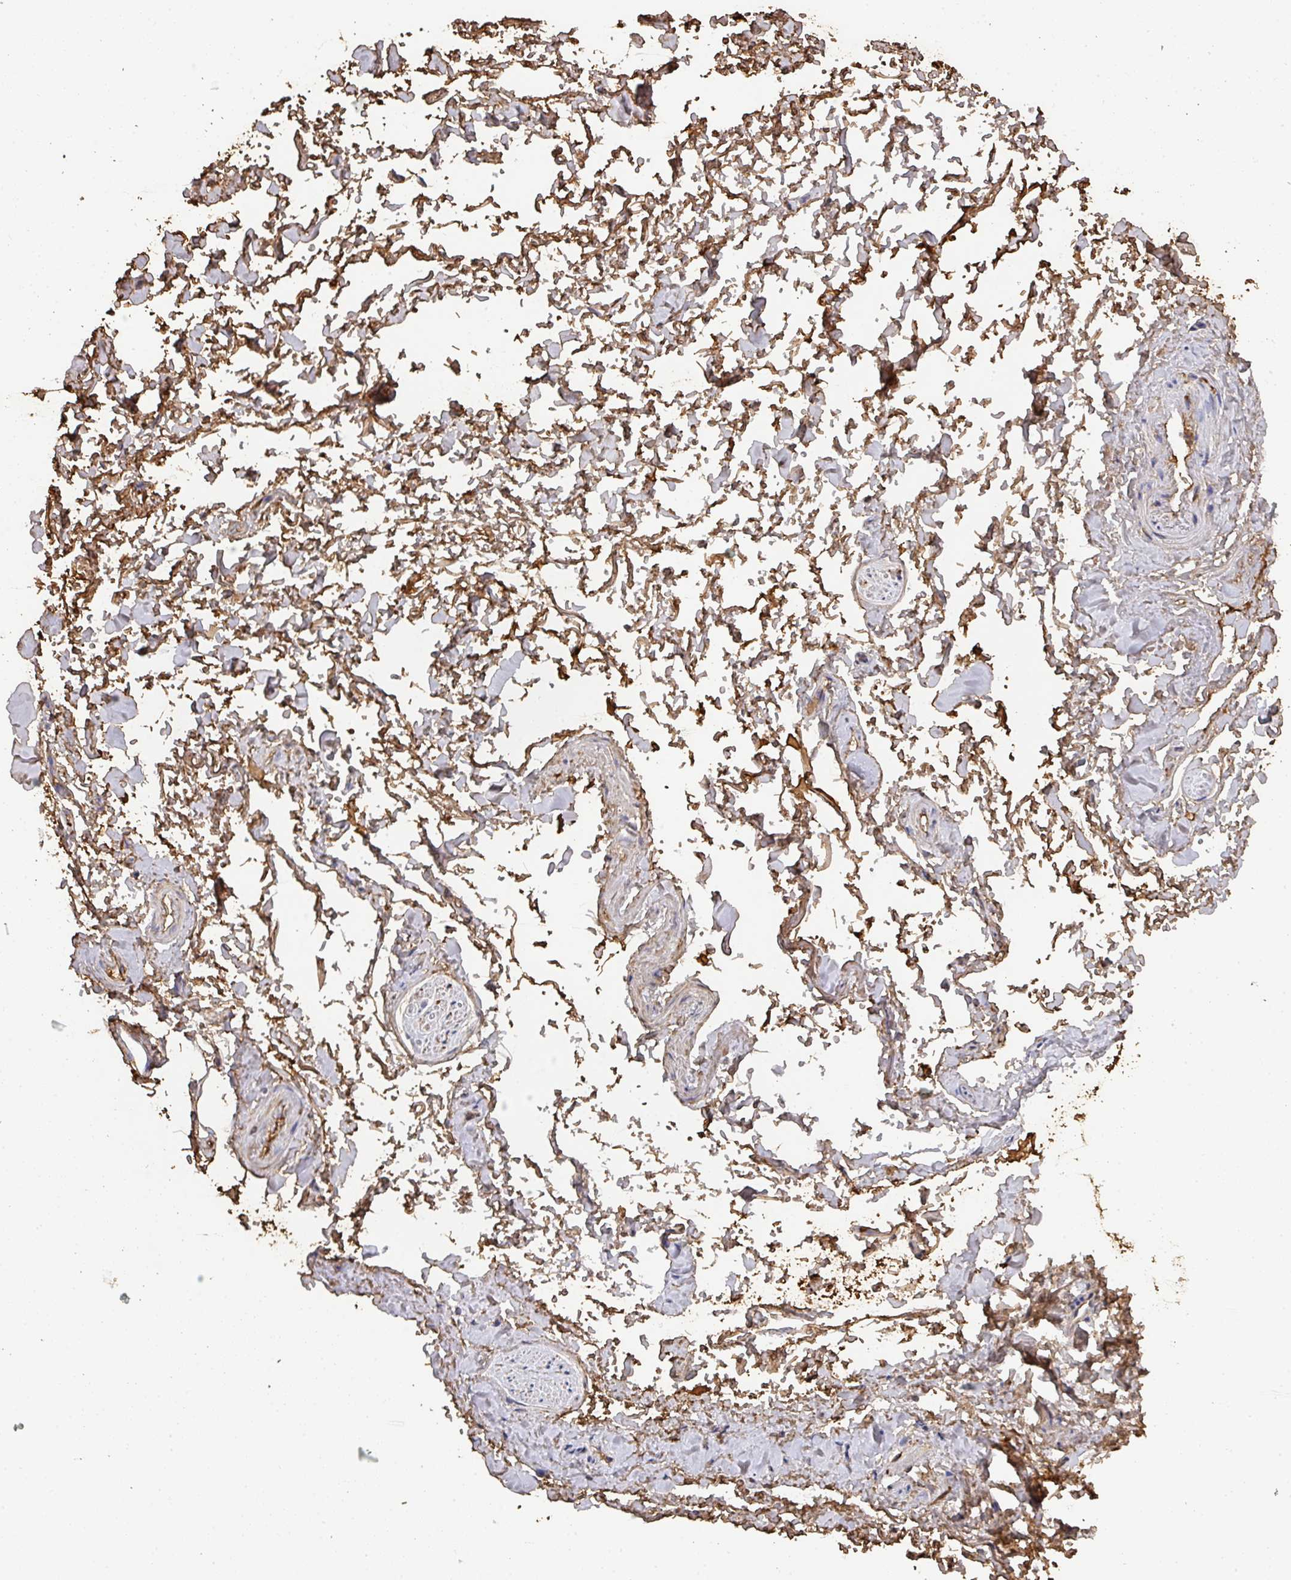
{"staining": {"intensity": "moderate", "quantity": ">75%", "location": "cytoplasmic/membranous"}, "tissue": "adipose tissue", "cell_type": "Adipocytes", "image_type": "normal", "snomed": [{"axis": "morphology", "description": "Normal tissue, NOS"}, {"axis": "topography", "description": "Vulva"}, {"axis": "topography", "description": "Vagina"}, {"axis": "topography", "description": "Peripheral nerve tissue"}], "caption": "Moderate cytoplasmic/membranous protein positivity is seen in approximately >75% of adipocytes in adipose tissue. (DAB (3,3'-diaminobenzidine) IHC, brown staining for protein, blue staining for nuclei).", "gene": "ALB", "patient": {"sex": "female", "age": 66}}